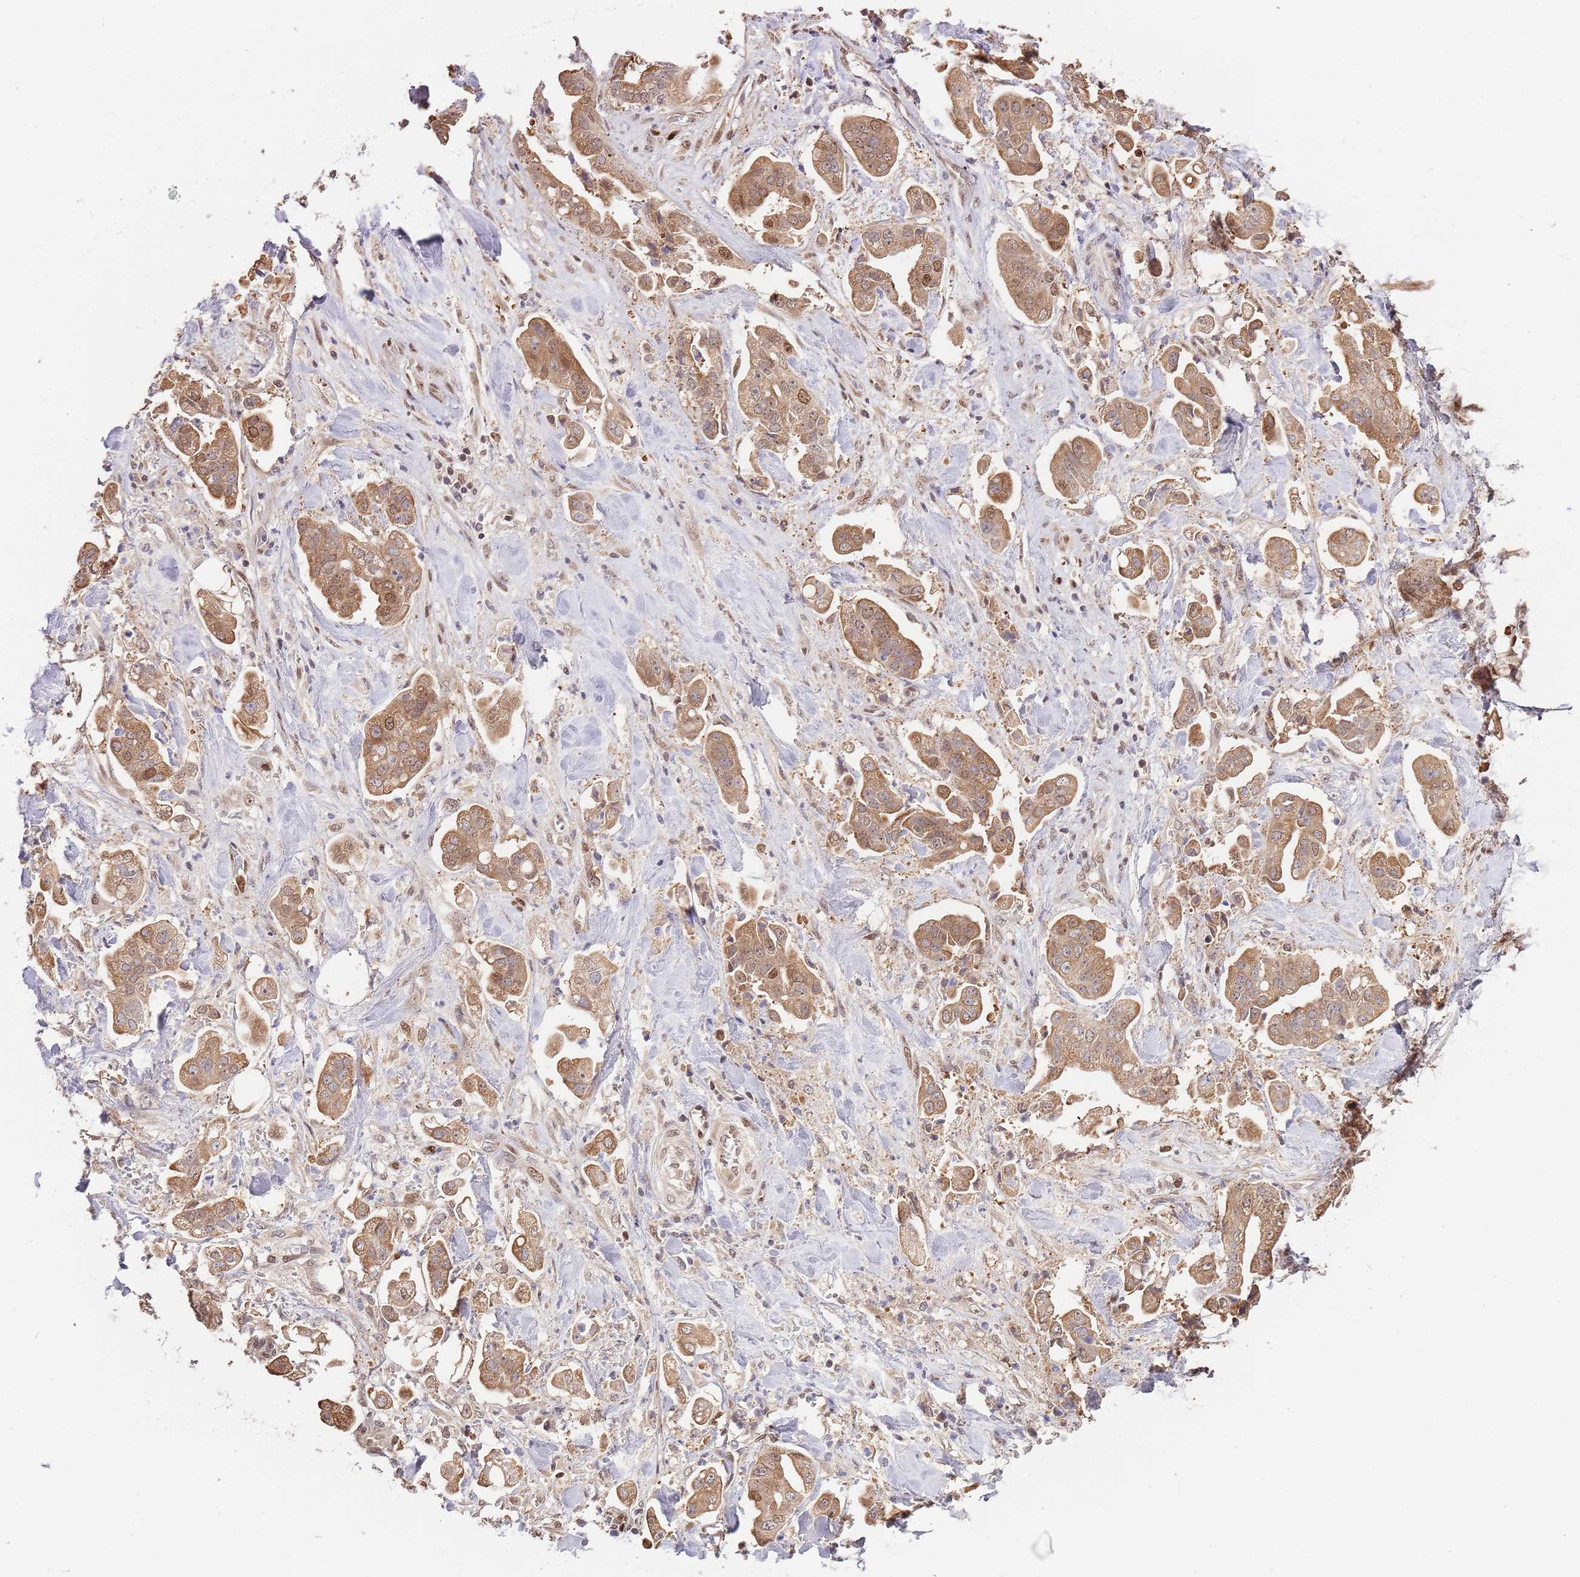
{"staining": {"intensity": "moderate", "quantity": "25%-75%", "location": "cytoplasmic/membranous,nuclear"}, "tissue": "stomach cancer", "cell_type": "Tumor cells", "image_type": "cancer", "snomed": [{"axis": "morphology", "description": "Adenocarcinoma, NOS"}, {"axis": "topography", "description": "Stomach"}], "caption": "Protein staining by immunohistochemistry shows moderate cytoplasmic/membranous and nuclear staining in approximately 25%-75% of tumor cells in adenocarcinoma (stomach).", "gene": "RIF1", "patient": {"sex": "male", "age": 62}}